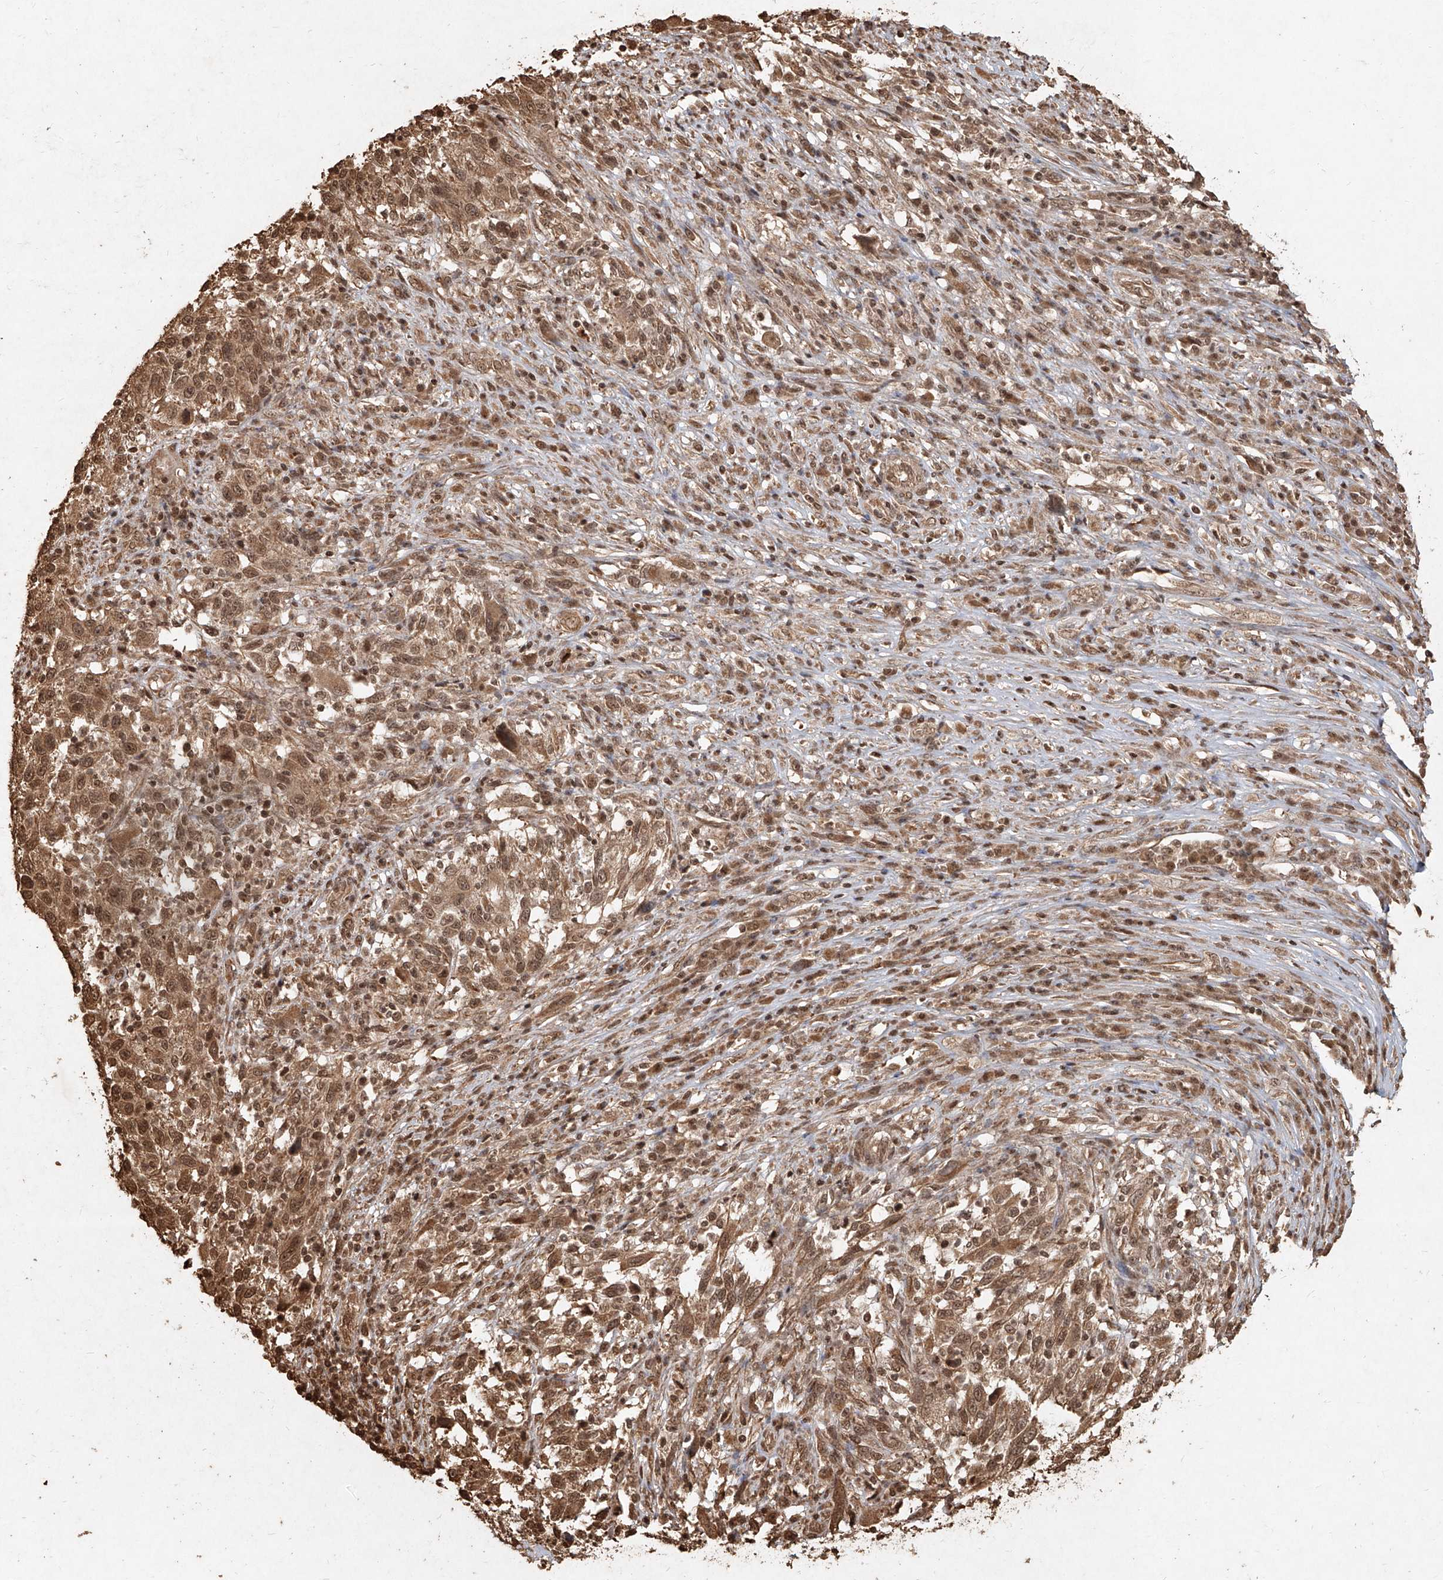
{"staining": {"intensity": "moderate", "quantity": ">75%", "location": "cytoplasmic/membranous,nuclear"}, "tissue": "melanoma", "cell_type": "Tumor cells", "image_type": "cancer", "snomed": [{"axis": "morphology", "description": "Malignant melanoma, Metastatic site"}, {"axis": "topography", "description": "Lymph node"}], "caption": "IHC photomicrograph of neoplastic tissue: melanoma stained using IHC displays medium levels of moderate protein expression localized specifically in the cytoplasmic/membranous and nuclear of tumor cells, appearing as a cytoplasmic/membranous and nuclear brown color.", "gene": "UBE2K", "patient": {"sex": "male", "age": 61}}